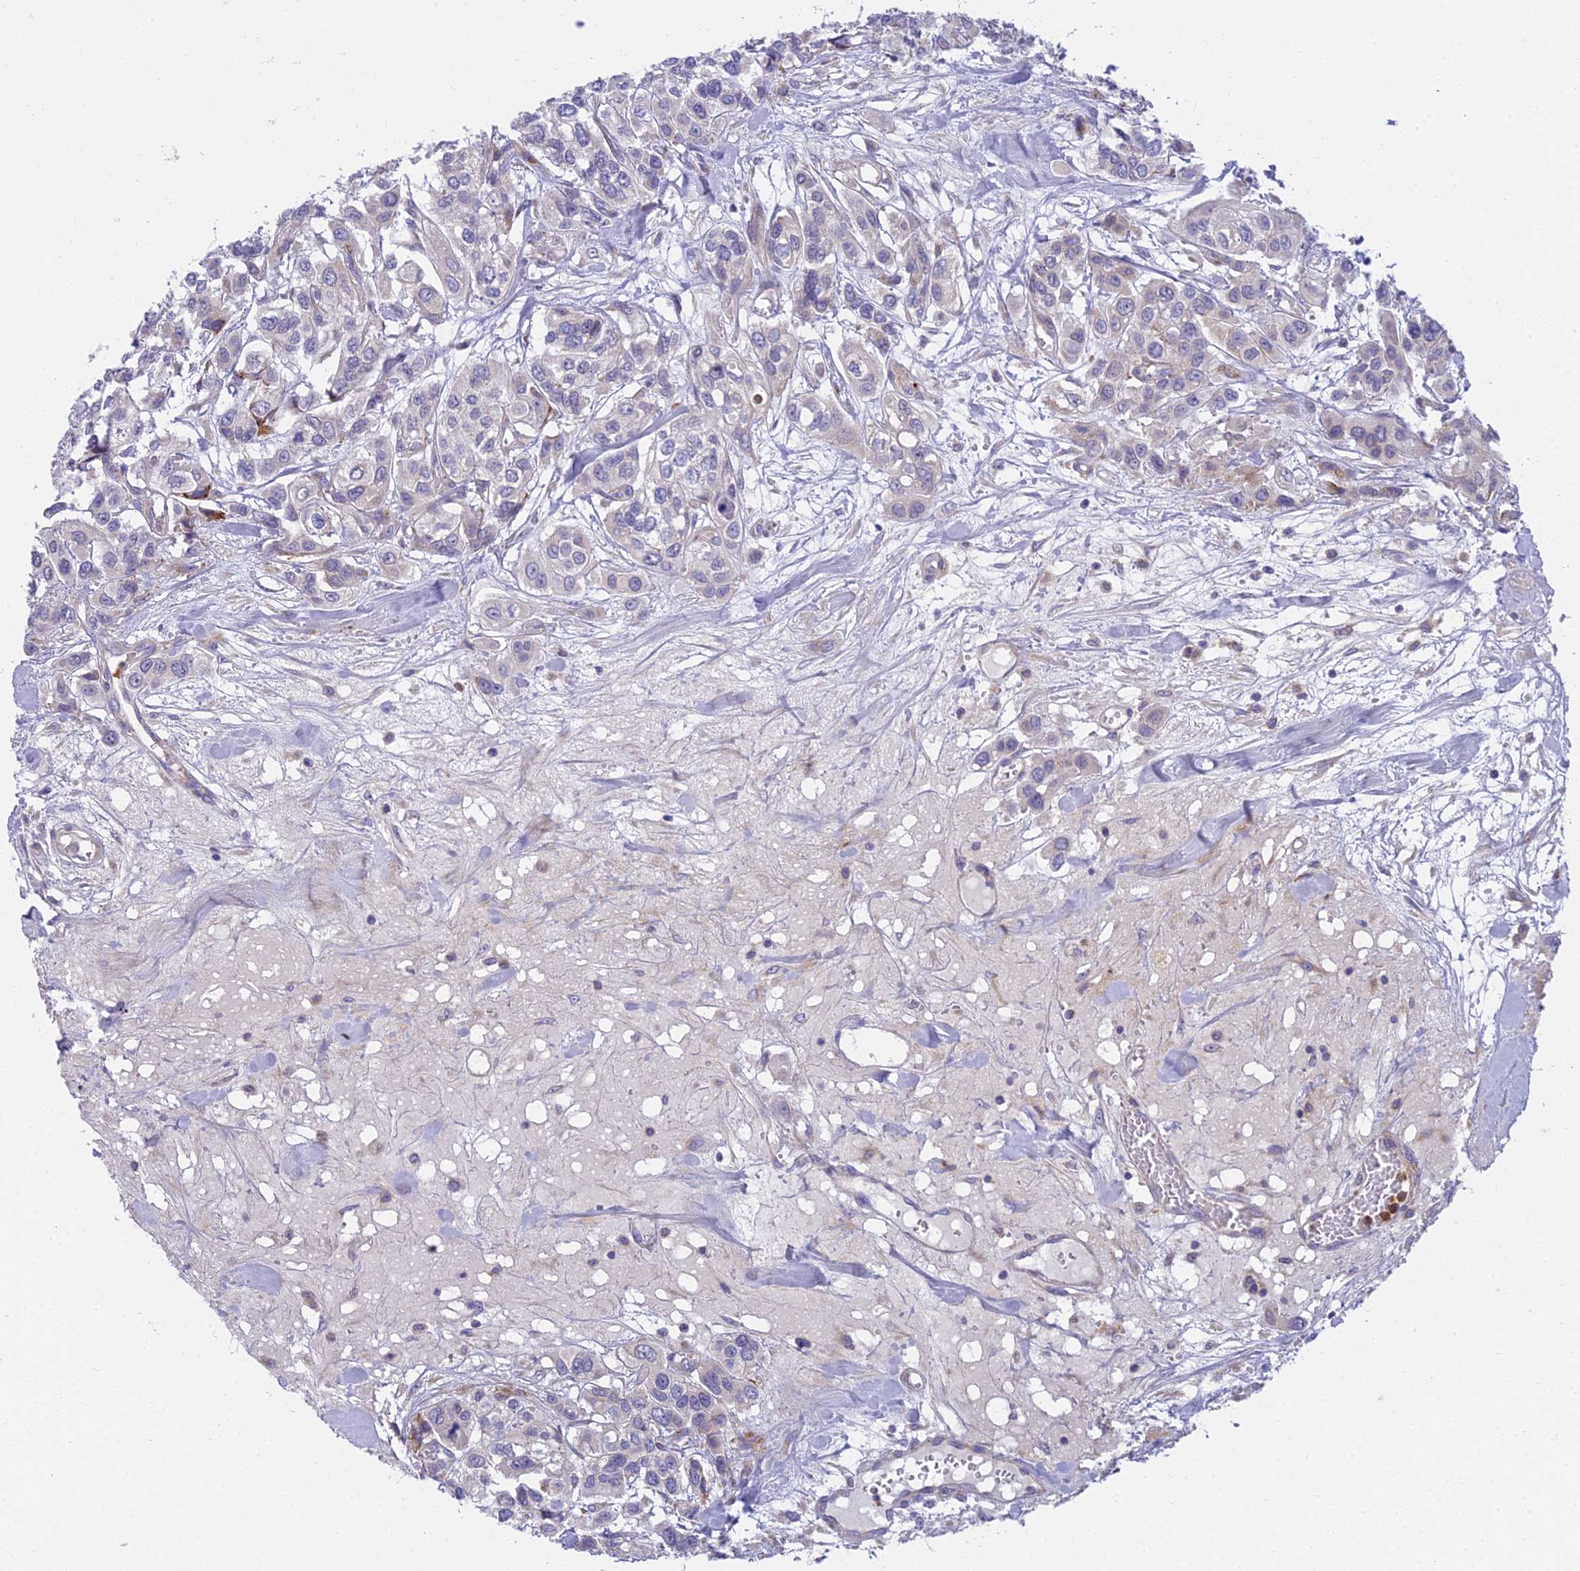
{"staining": {"intensity": "negative", "quantity": "none", "location": "none"}, "tissue": "urothelial cancer", "cell_type": "Tumor cells", "image_type": "cancer", "snomed": [{"axis": "morphology", "description": "Urothelial carcinoma, High grade"}, {"axis": "topography", "description": "Urinary bladder"}], "caption": "DAB (3,3'-diaminobenzidine) immunohistochemical staining of human urothelial cancer demonstrates no significant expression in tumor cells. (Brightfield microscopy of DAB (3,3'-diaminobenzidine) immunohistochemistry (IHC) at high magnification).", "gene": "CLCN7", "patient": {"sex": "male", "age": 67}}